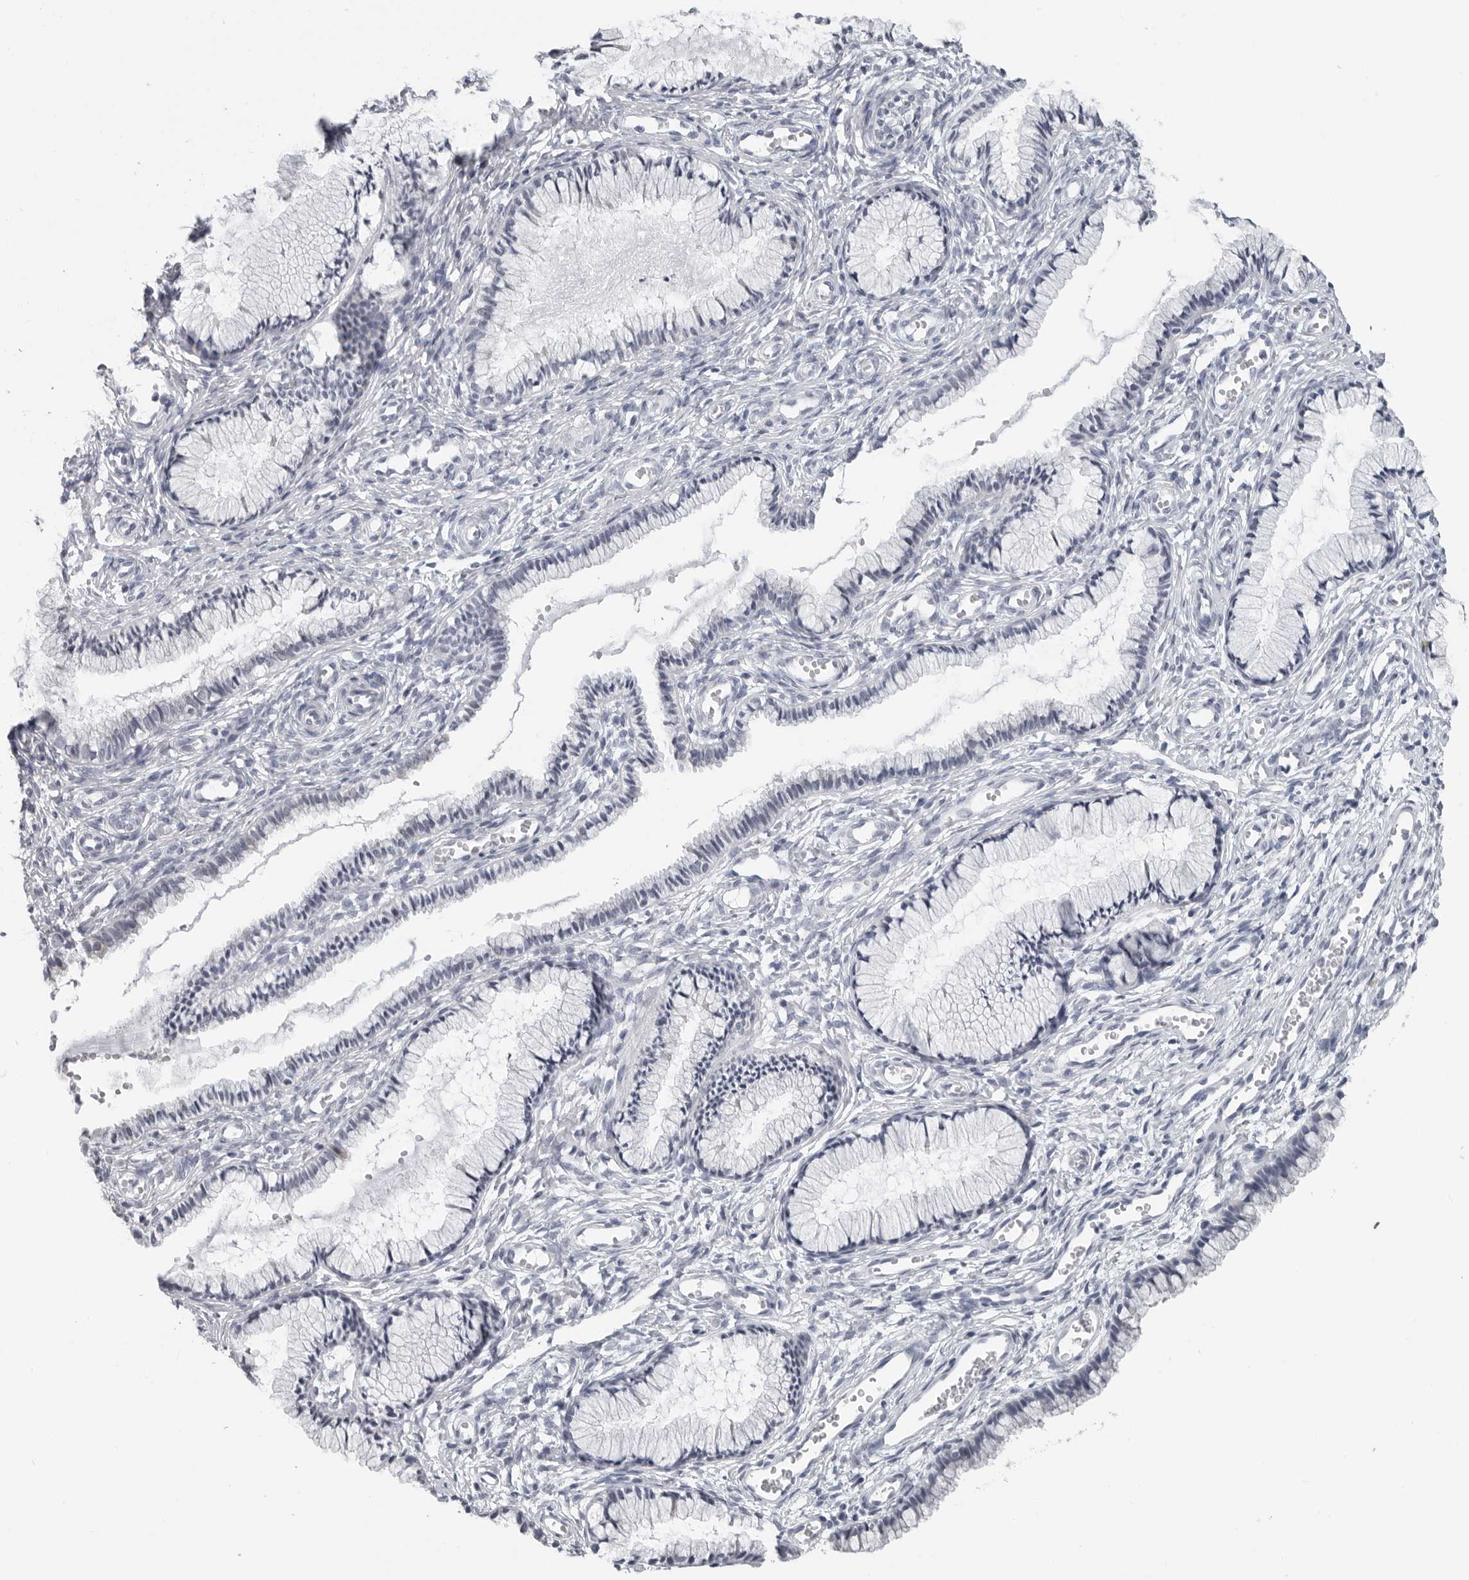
{"staining": {"intensity": "negative", "quantity": "none", "location": "none"}, "tissue": "cervix", "cell_type": "Glandular cells", "image_type": "normal", "snomed": [{"axis": "morphology", "description": "Normal tissue, NOS"}, {"axis": "topography", "description": "Cervix"}], "caption": "Human cervix stained for a protein using immunohistochemistry (IHC) reveals no expression in glandular cells.", "gene": "OPLAH", "patient": {"sex": "female", "age": 27}}